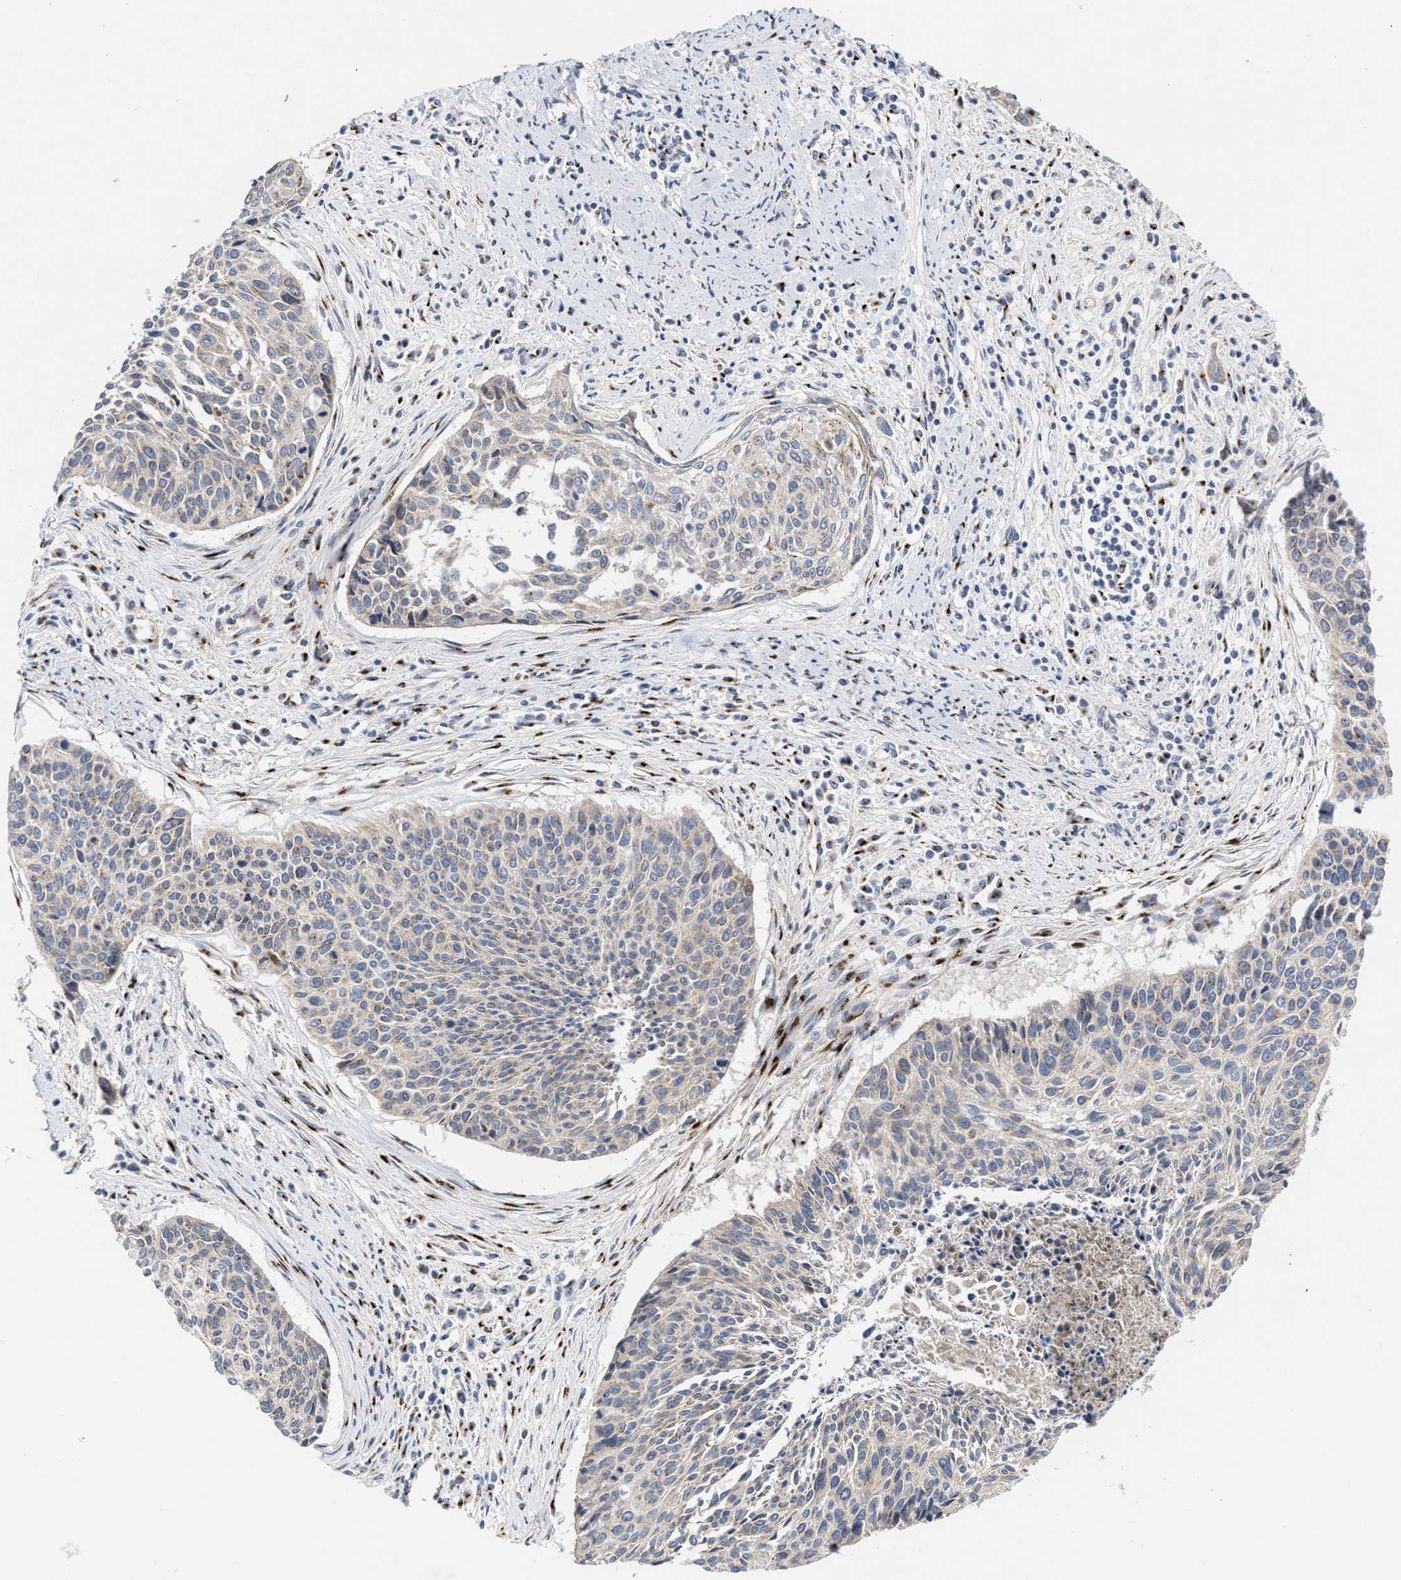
{"staining": {"intensity": "weak", "quantity": "<25%", "location": "cytoplasmic/membranous"}, "tissue": "cervical cancer", "cell_type": "Tumor cells", "image_type": "cancer", "snomed": [{"axis": "morphology", "description": "Squamous cell carcinoma, NOS"}, {"axis": "topography", "description": "Cervix"}], "caption": "Immunohistochemistry photomicrograph of neoplastic tissue: cervical squamous cell carcinoma stained with DAB (3,3'-diaminobenzidine) exhibits no significant protein positivity in tumor cells.", "gene": "CCL2", "patient": {"sex": "female", "age": 55}}